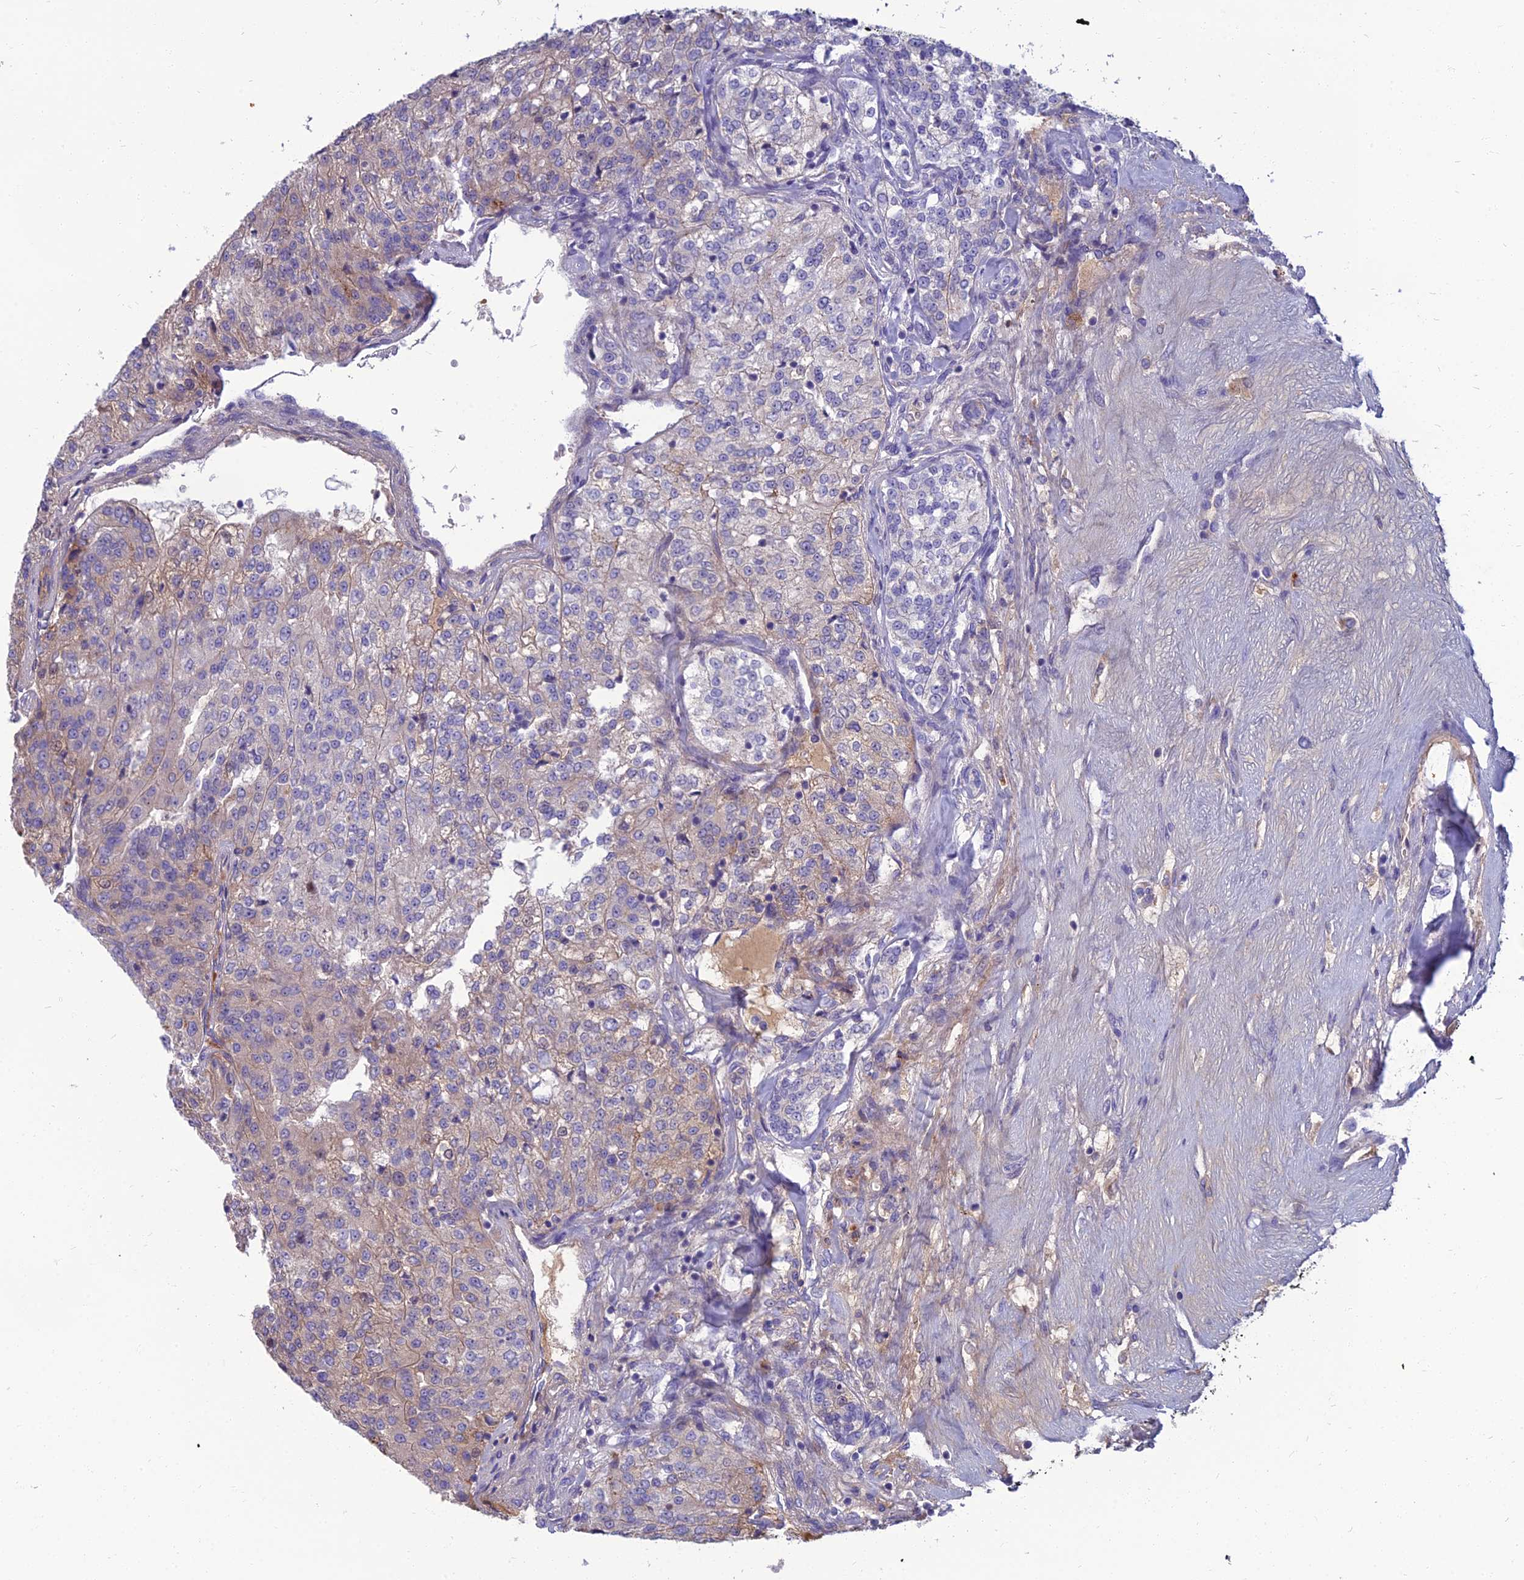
{"staining": {"intensity": "weak", "quantity": "<25%", "location": "cytoplasmic/membranous"}, "tissue": "renal cancer", "cell_type": "Tumor cells", "image_type": "cancer", "snomed": [{"axis": "morphology", "description": "Adenocarcinoma, NOS"}, {"axis": "topography", "description": "Kidney"}], "caption": "Immunohistochemical staining of human adenocarcinoma (renal) exhibits no significant positivity in tumor cells.", "gene": "SPTLC3", "patient": {"sex": "female", "age": 63}}